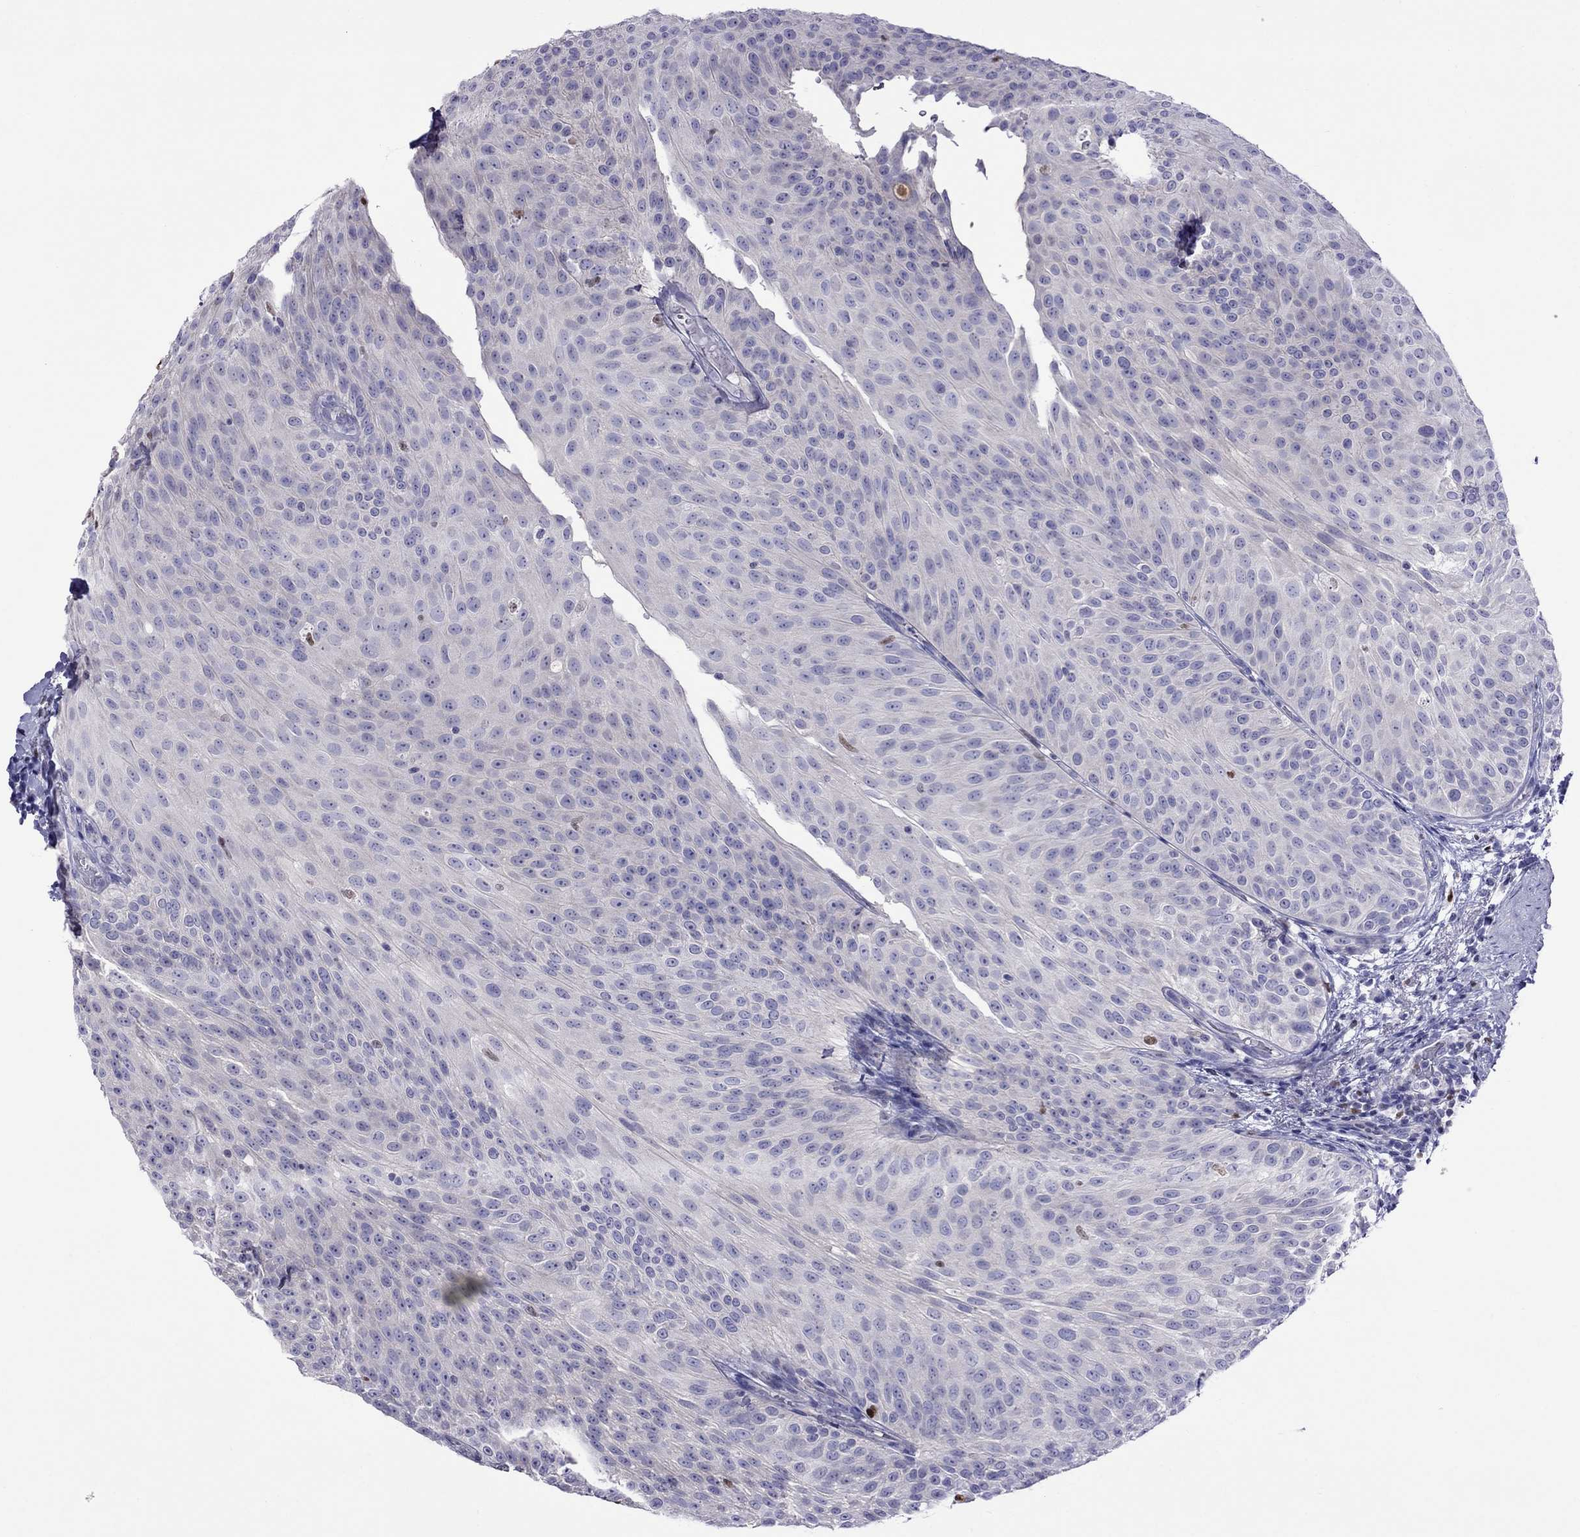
{"staining": {"intensity": "negative", "quantity": "none", "location": "none"}, "tissue": "urothelial cancer", "cell_type": "Tumor cells", "image_type": "cancer", "snomed": [{"axis": "morphology", "description": "Urothelial carcinoma, Low grade"}, {"axis": "topography", "description": "Urinary bladder"}], "caption": "Histopathology image shows no protein positivity in tumor cells of urothelial cancer tissue.", "gene": "MPZ", "patient": {"sex": "male", "age": 78}}